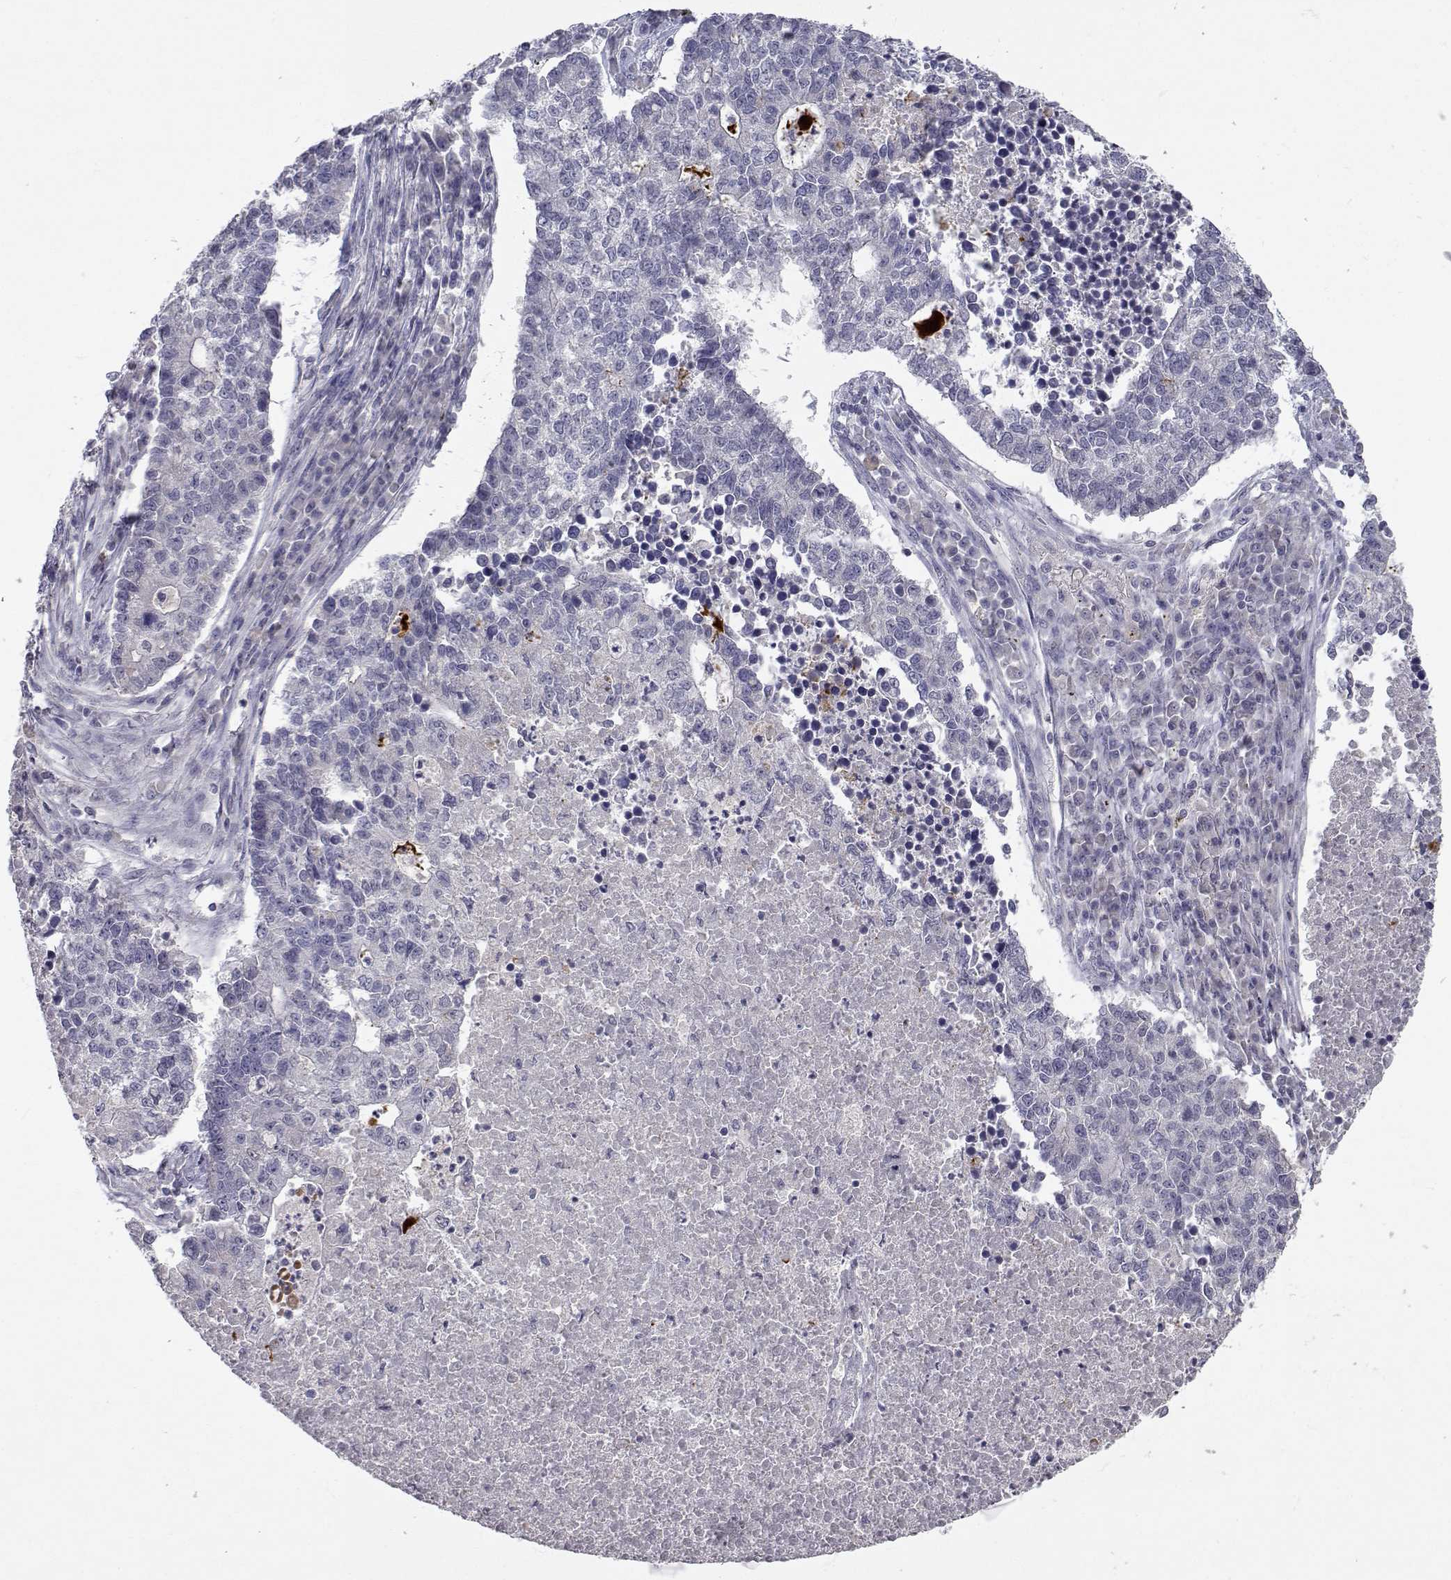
{"staining": {"intensity": "negative", "quantity": "none", "location": "none"}, "tissue": "lung cancer", "cell_type": "Tumor cells", "image_type": "cancer", "snomed": [{"axis": "morphology", "description": "Adenocarcinoma, NOS"}, {"axis": "topography", "description": "Lung"}], "caption": "High magnification brightfield microscopy of lung cancer stained with DAB (brown) and counterstained with hematoxylin (blue): tumor cells show no significant expression.", "gene": "SLC6A3", "patient": {"sex": "male", "age": 57}}